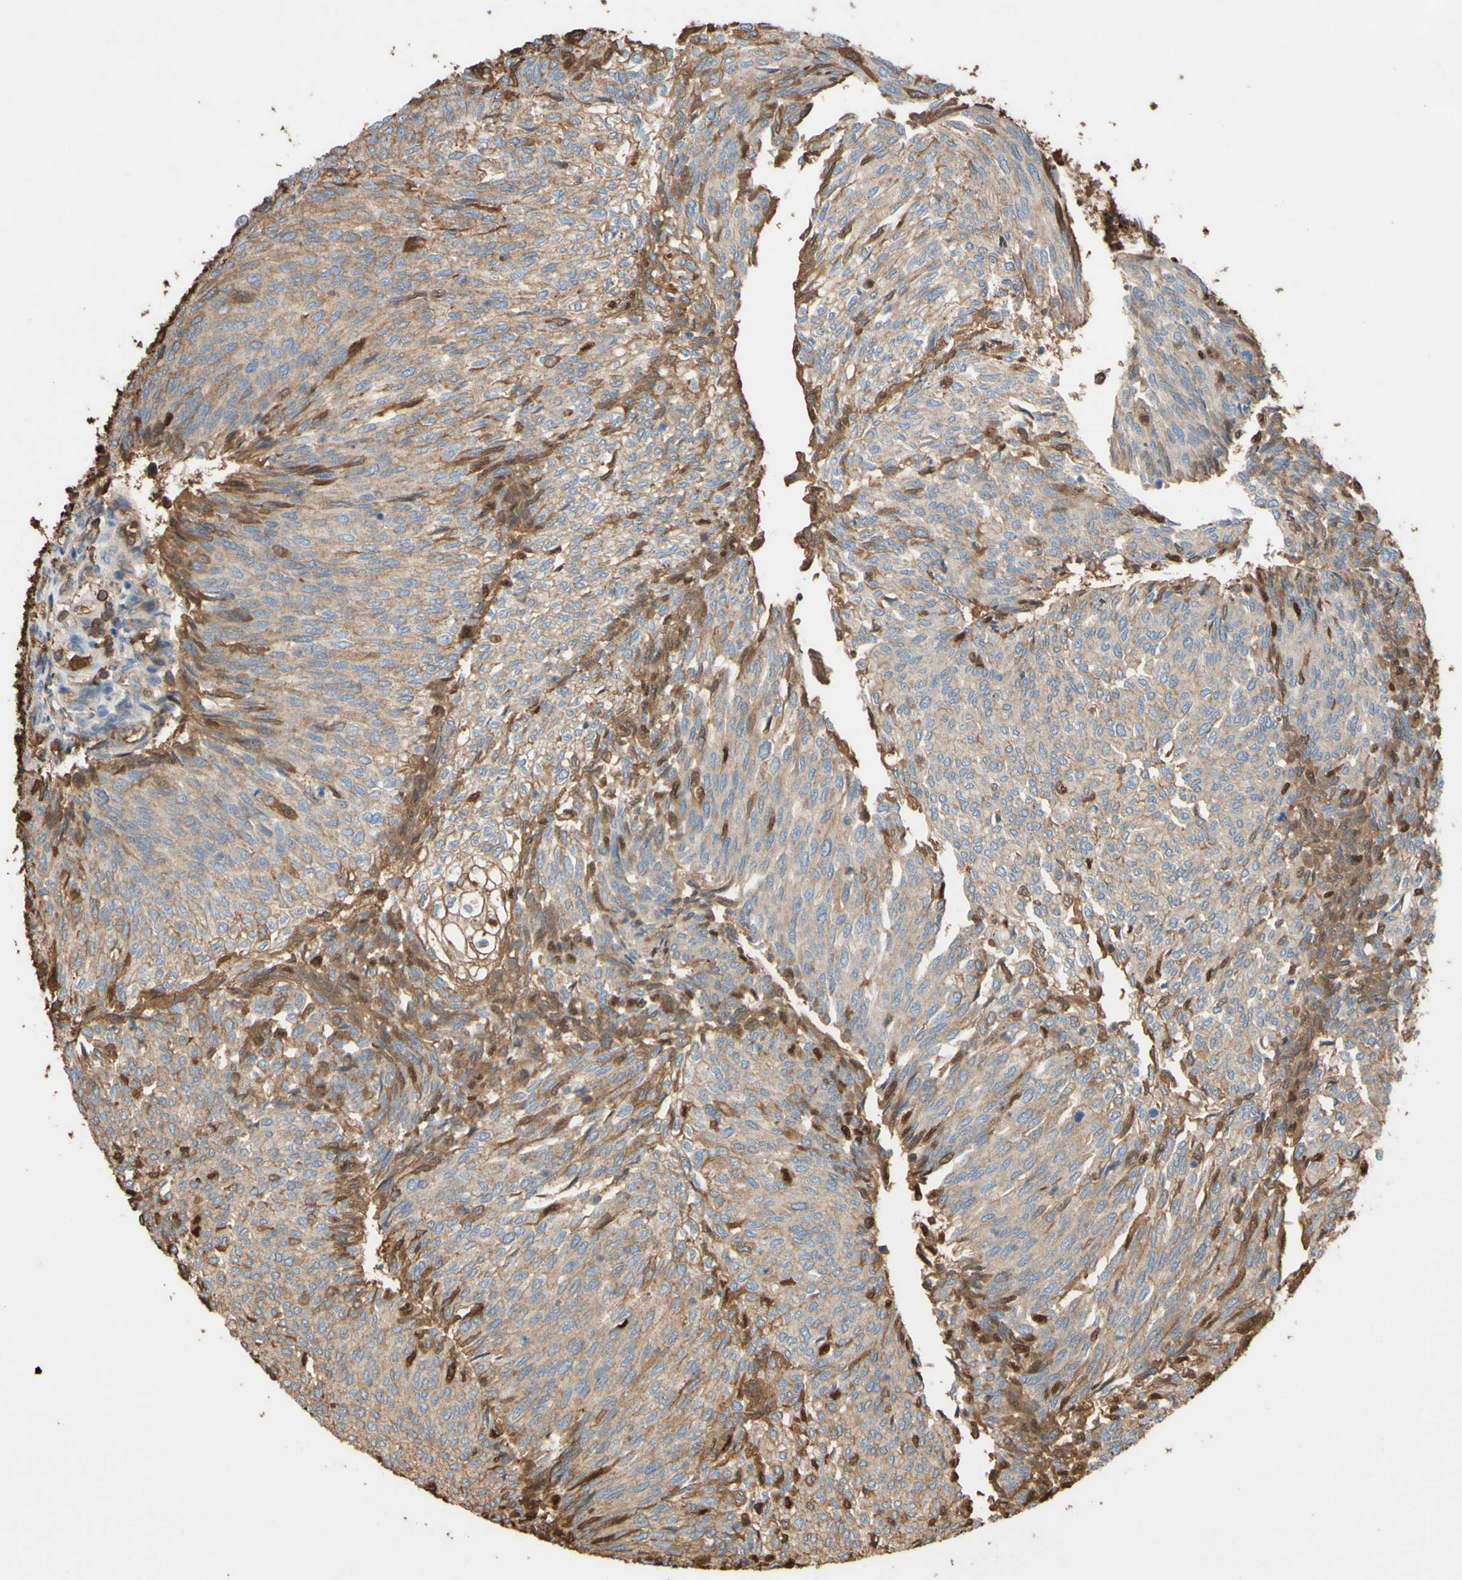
{"staining": {"intensity": "weak", "quantity": ">75%", "location": "cytoplasmic/membranous"}, "tissue": "urothelial cancer", "cell_type": "Tumor cells", "image_type": "cancer", "snomed": [{"axis": "morphology", "description": "Urothelial carcinoma, Low grade"}, {"axis": "topography", "description": "Urinary bladder"}], "caption": "Immunohistochemical staining of urothelial carcinoma (low-grade) demonstrates low levels of weak cytoplasmic/membranous expression in about >75% of tumor cells. (Stains: DAB in brown, nuclei in blue, Microscopy: brightfield microscopy at high magnification).", "gene": "PTGDS", "patient": {"sex": "female", "age": 79}}